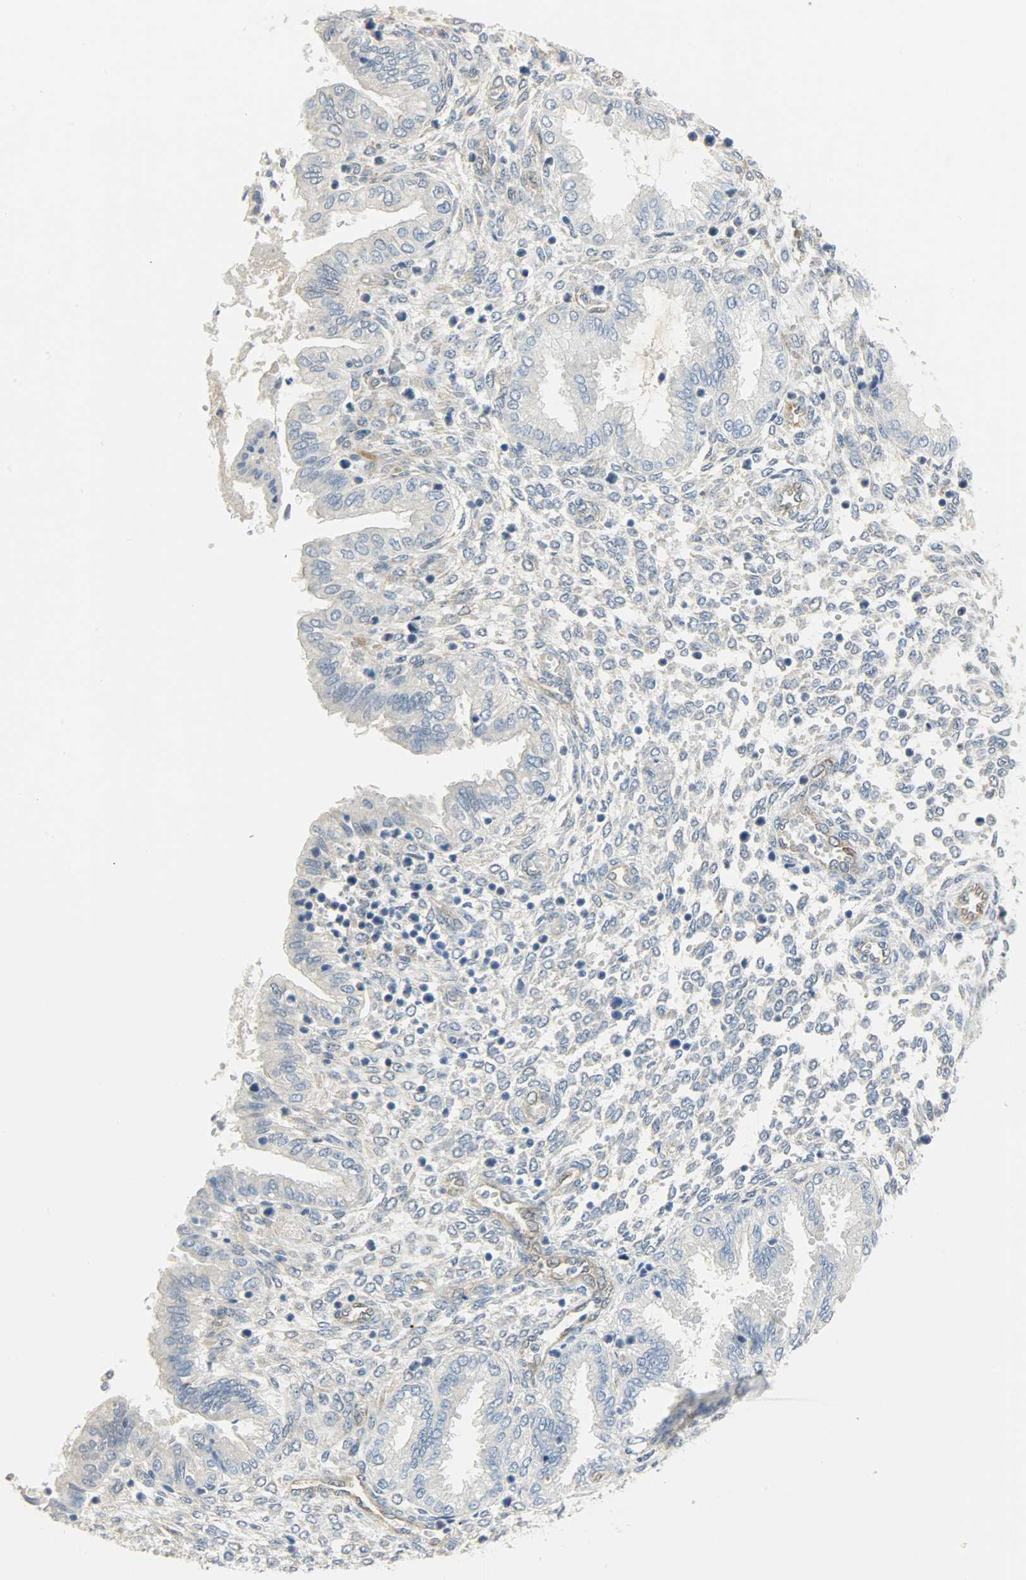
{"staining": {"intensity": "negative", "quantity": "none", "location": "none"}, "tissue": "endometrium", "cell_type": "Cells in endometrial stroma", "image_type": "normal", "snomed": [{"axis": "morphology", "description": "Normal tissue, NOS"}, {"axis": "topography", "description": "Endometrium"}], "caption": "Endometrium was stained to show a protein in brown. There is no significant staining in cells in endometrial stroma. The staining was performed using DAB to visualize the protein expression in brown, while the nuclei were stained in blue with hematoxylin (Magnification: 20x).", "gene": "FKBP1A", "patient": {"sex": "female", "age": 33}}